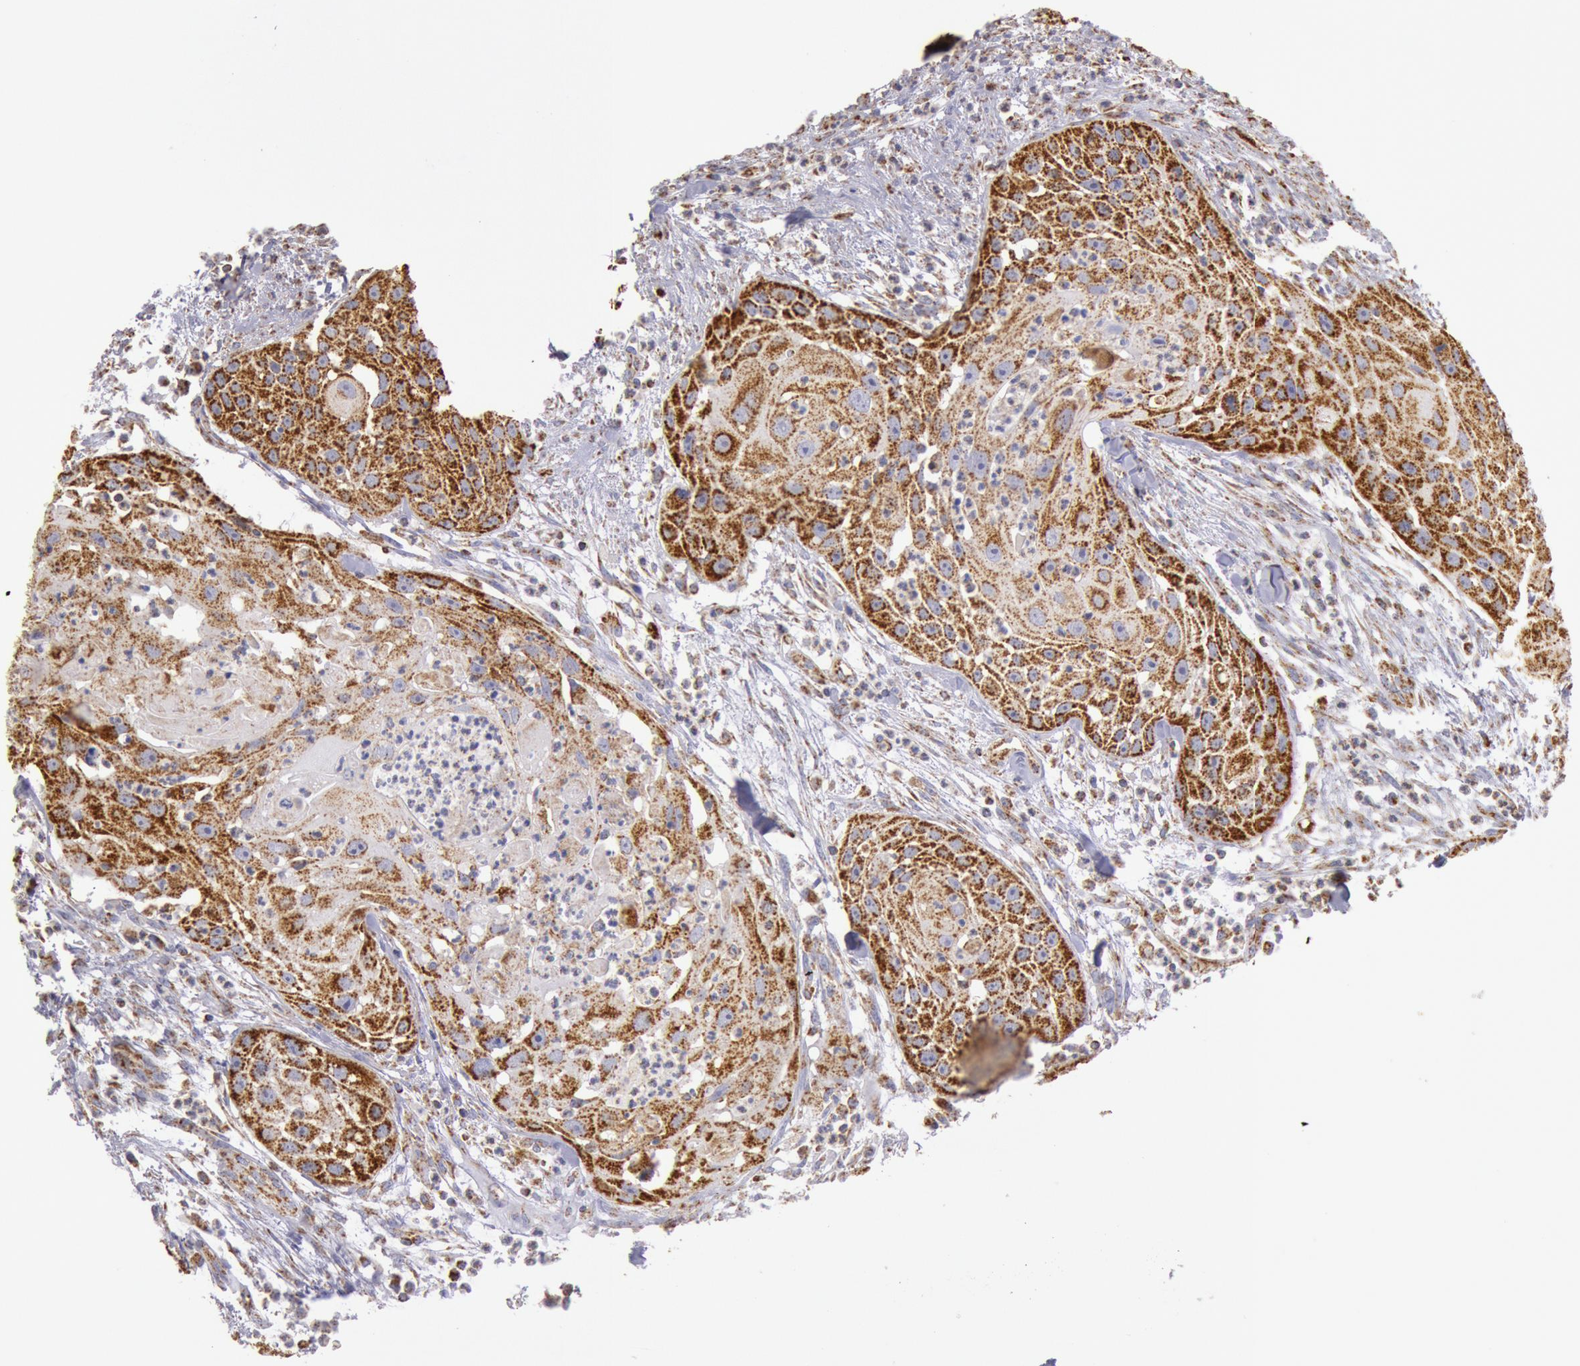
{"staining": {"intensity": "moderate", "quantity": ">75%", "location": "cytoplasmic/membranous"}, "tissue": "head and neck cancer", "cell_type": "Tumor cells", "image_type": "cancer", "snomed": [{"axis": "morphology", "description": "Squamous cell carcinoma, NOS"}, {"axis": "topography", "description": "Head-Neck"}], "caption": "Protein analysis of squamous cell carcinoma (head and neck) tissue displays moderate cytoplasmic/membranous expression in about >75% of tumor cells.", "gene": "CYC1", "patient": {"sex": "male", "age": 64}}